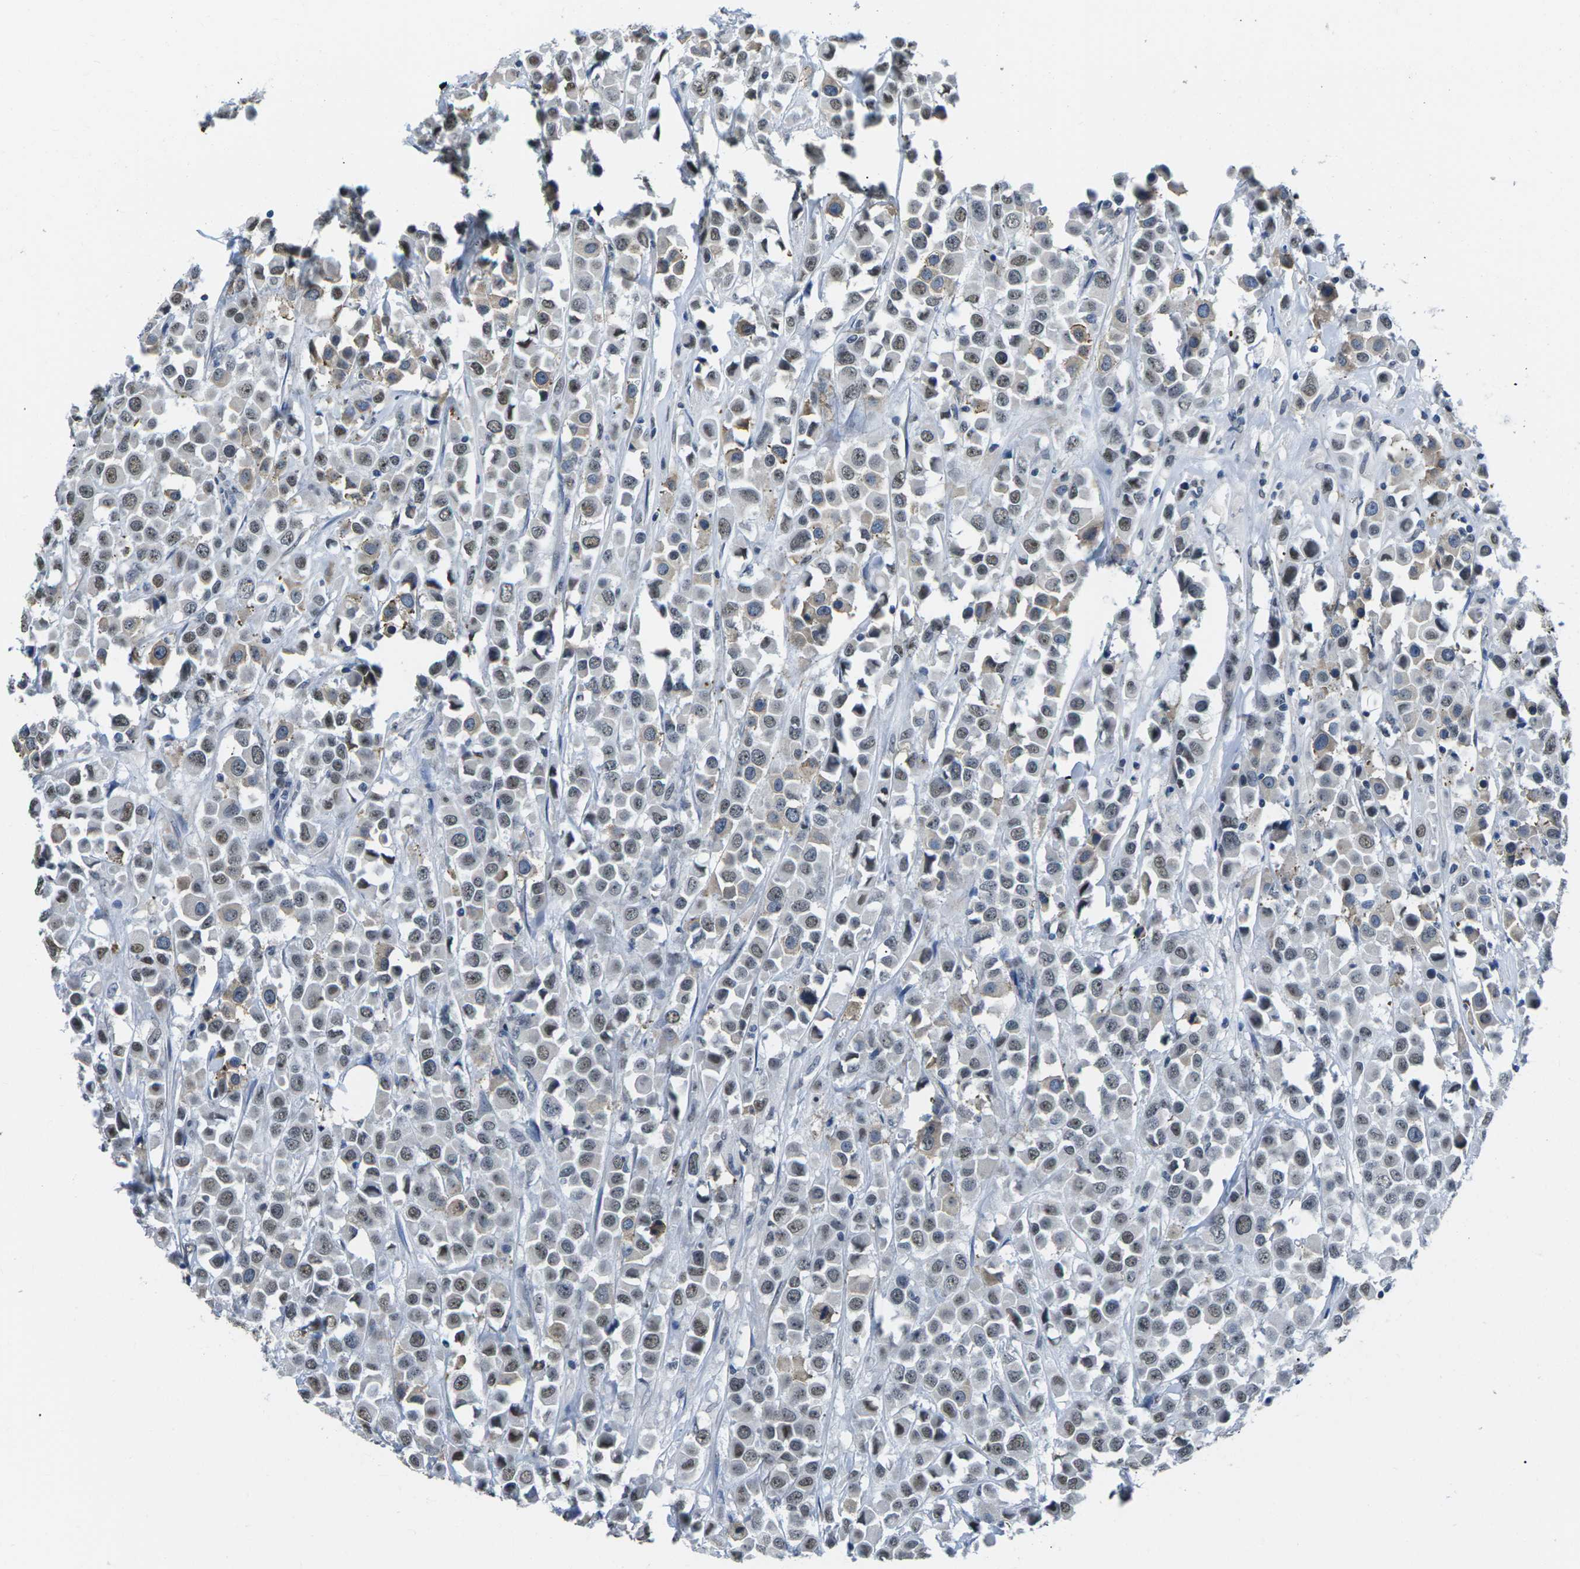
{"staining": {"intensity": "weak", "quantity": "25%-75%", "location": "cytoplasmic/membranous,nuclear"}, "tissue": "breast cancer", "cell_type": "Tumor cells", "image_type": "cancer", "snomed": [{"axis": "morphology", "description": "Duct carcinoma"}, {"axis": "topography", "description": "Breast"}], "caption": "High-magnification brightfield microscopy of intraductal carcinoma (breast) stained with DAB (brown) and counterstained with hematoxylin (blue). tumor cells exhibit weak cytoplasmic/membranous and nuclear staining is present in approximately25%-75% of cells. The protein is shown in brown color, while the nuclei are stained blue.", "gene": "NSRP1", "patient": {"sex": "female", "age": 61}}